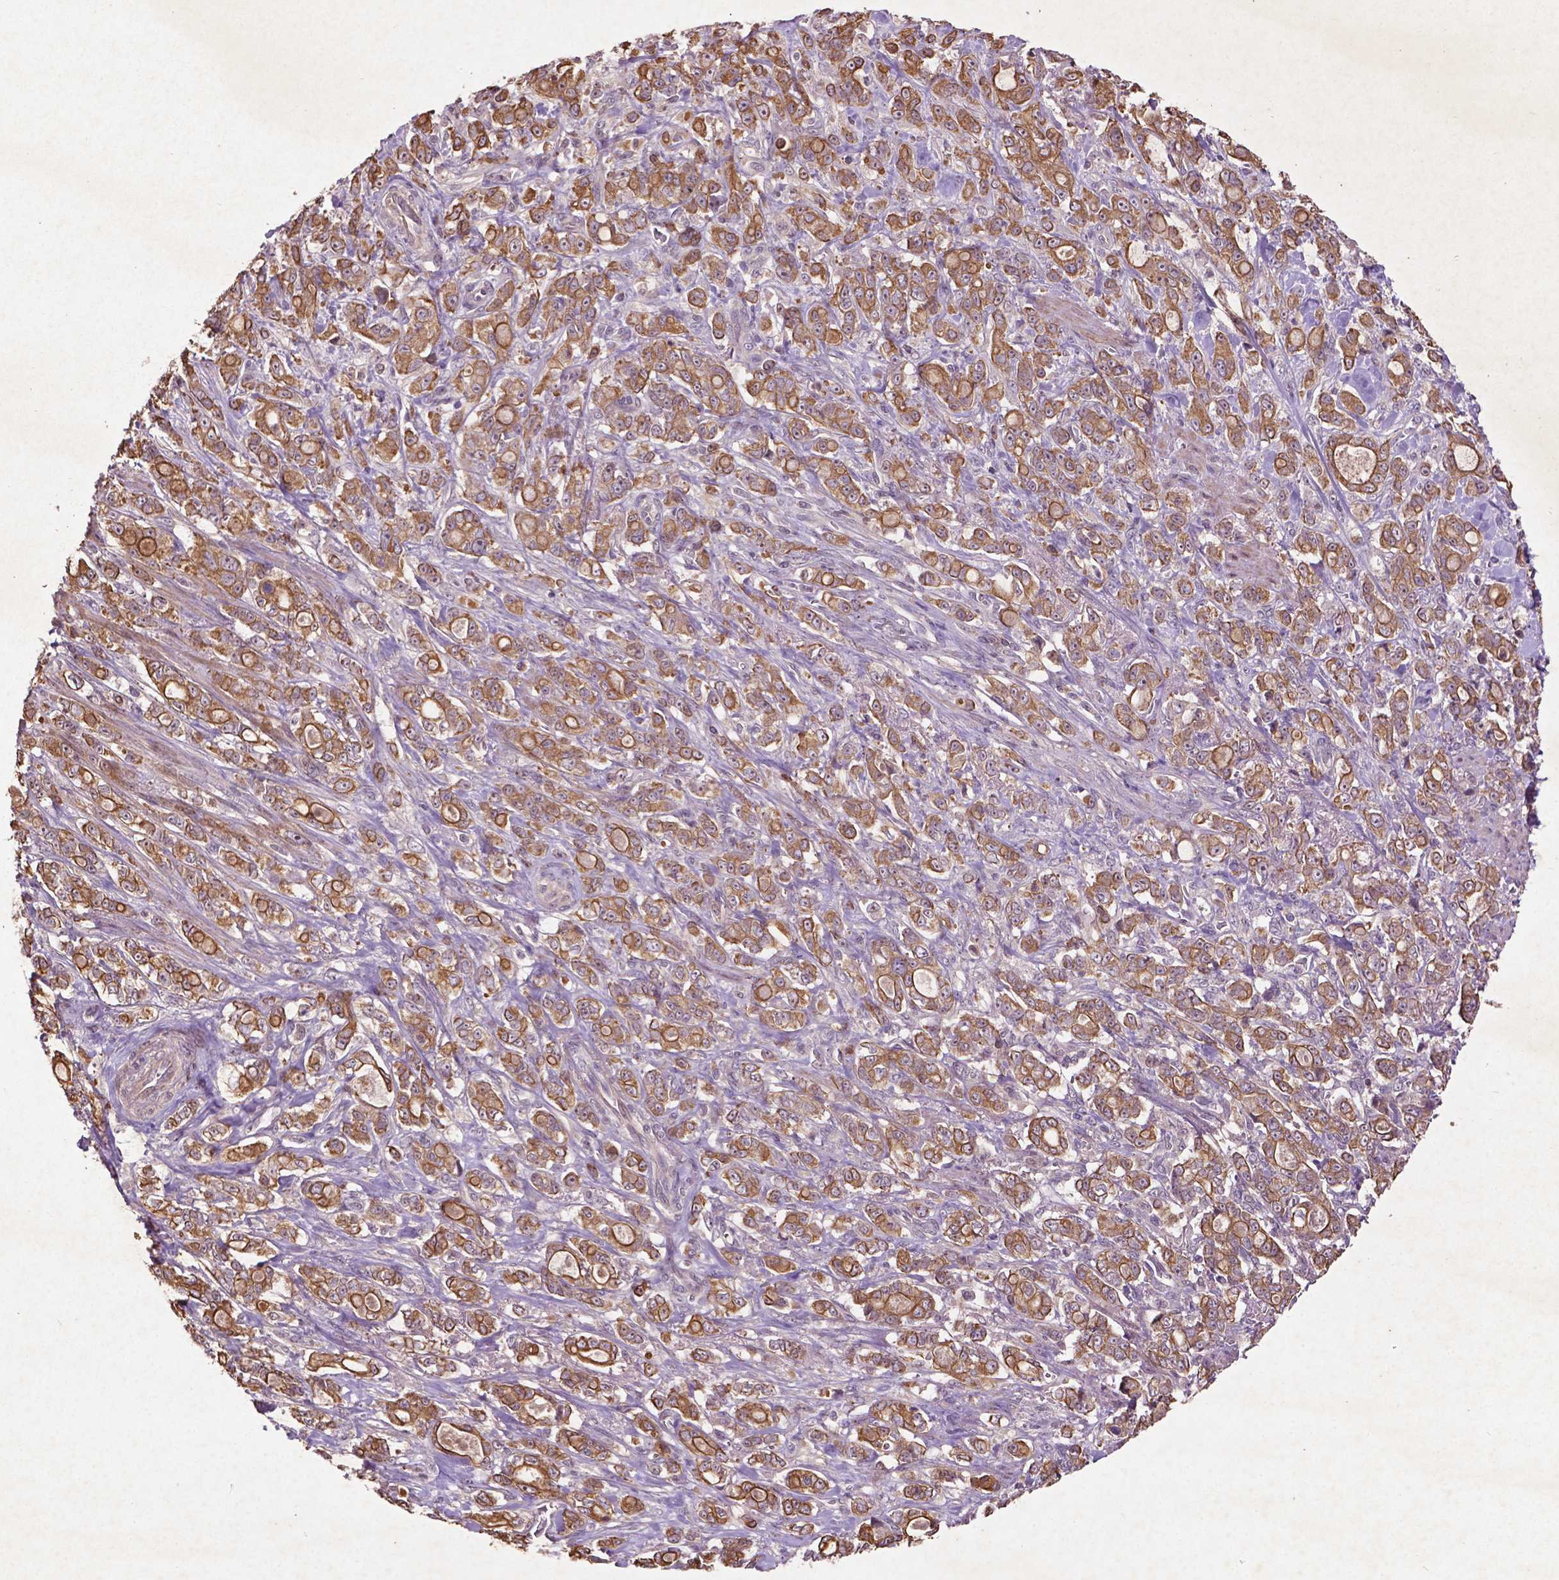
{"staining": {"intensity": "moderate", "quantity": ">75%", "location": "cytoplasmic/membranous"}, "tissue": "stomach cancer", "cell_type": "Tumor cells", "image_type": "cancer", "snomed": [{"axis": "morphology", "description": "Adenocarcinoma, NOS"}, {"axis": "topography", "description": "Stomach"}], "caption": "The histopathology image shows immunohistochemical staining of adenocarcinoma (stomach). There is moderate cytoplasmic/membranous positivity is present in about >75% of tumor cells.", "gene": "COQ2", "patient": {"sex": "male", "age": 63}}